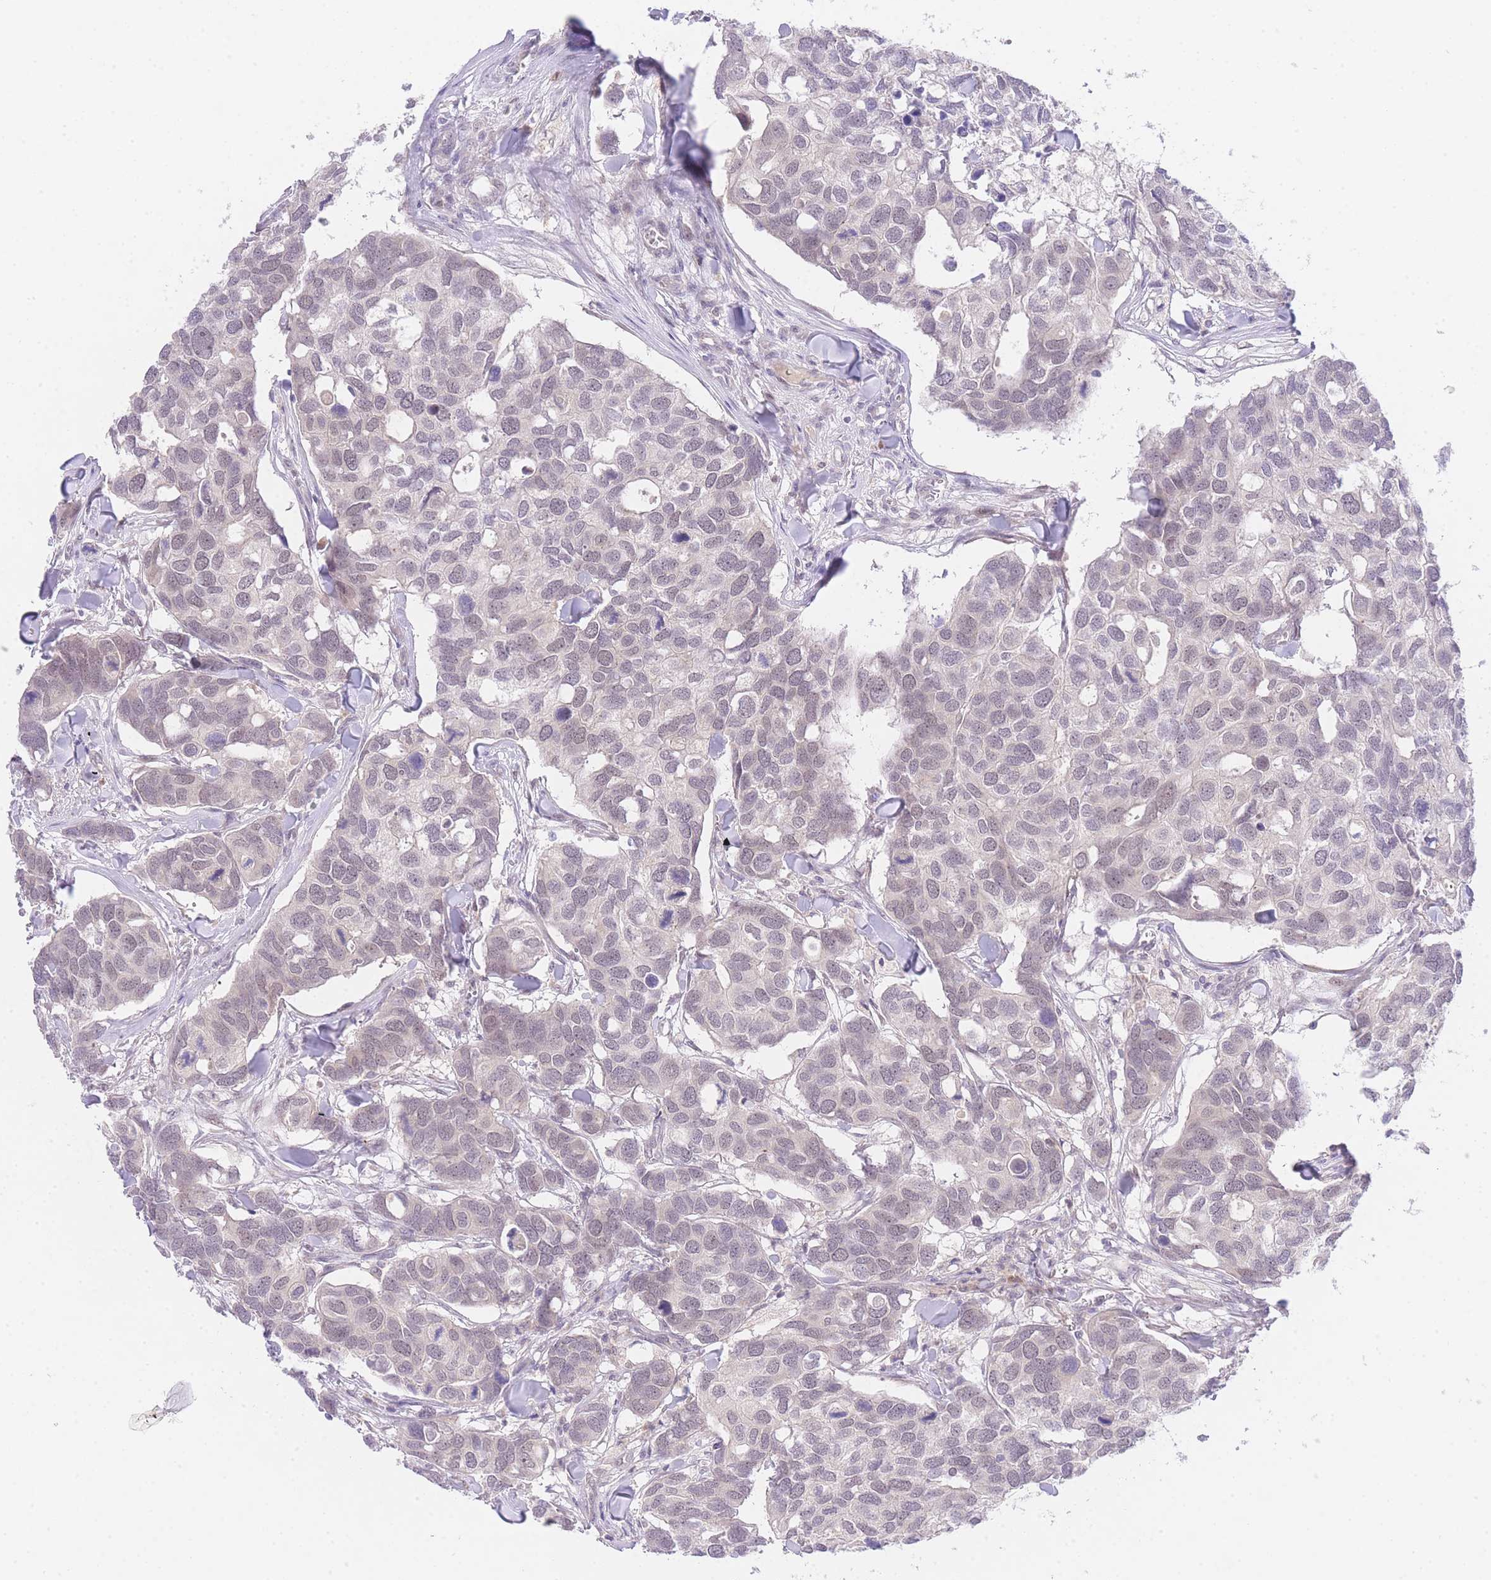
{"staining": {"intensity": "weak", "quantity": "25%-75%", "location": "nuclear"}, "tissue": "breast cancer", "cell_type": "Tumor cells", "image_type": "cancer", "snomed": [{"axis": "morphology", "description": "Duct carcinoma"}, {"axis": "topography", "description": "Breast"}], "caption": "This photomicrograph reveals IHC staining of human intraductal carcinoma (breast), with low weak nuclear positivity in about 25%-75% of tumor cells.", "gene": "SLC25A33", "patient": {"sex": "female", "age": 83}}